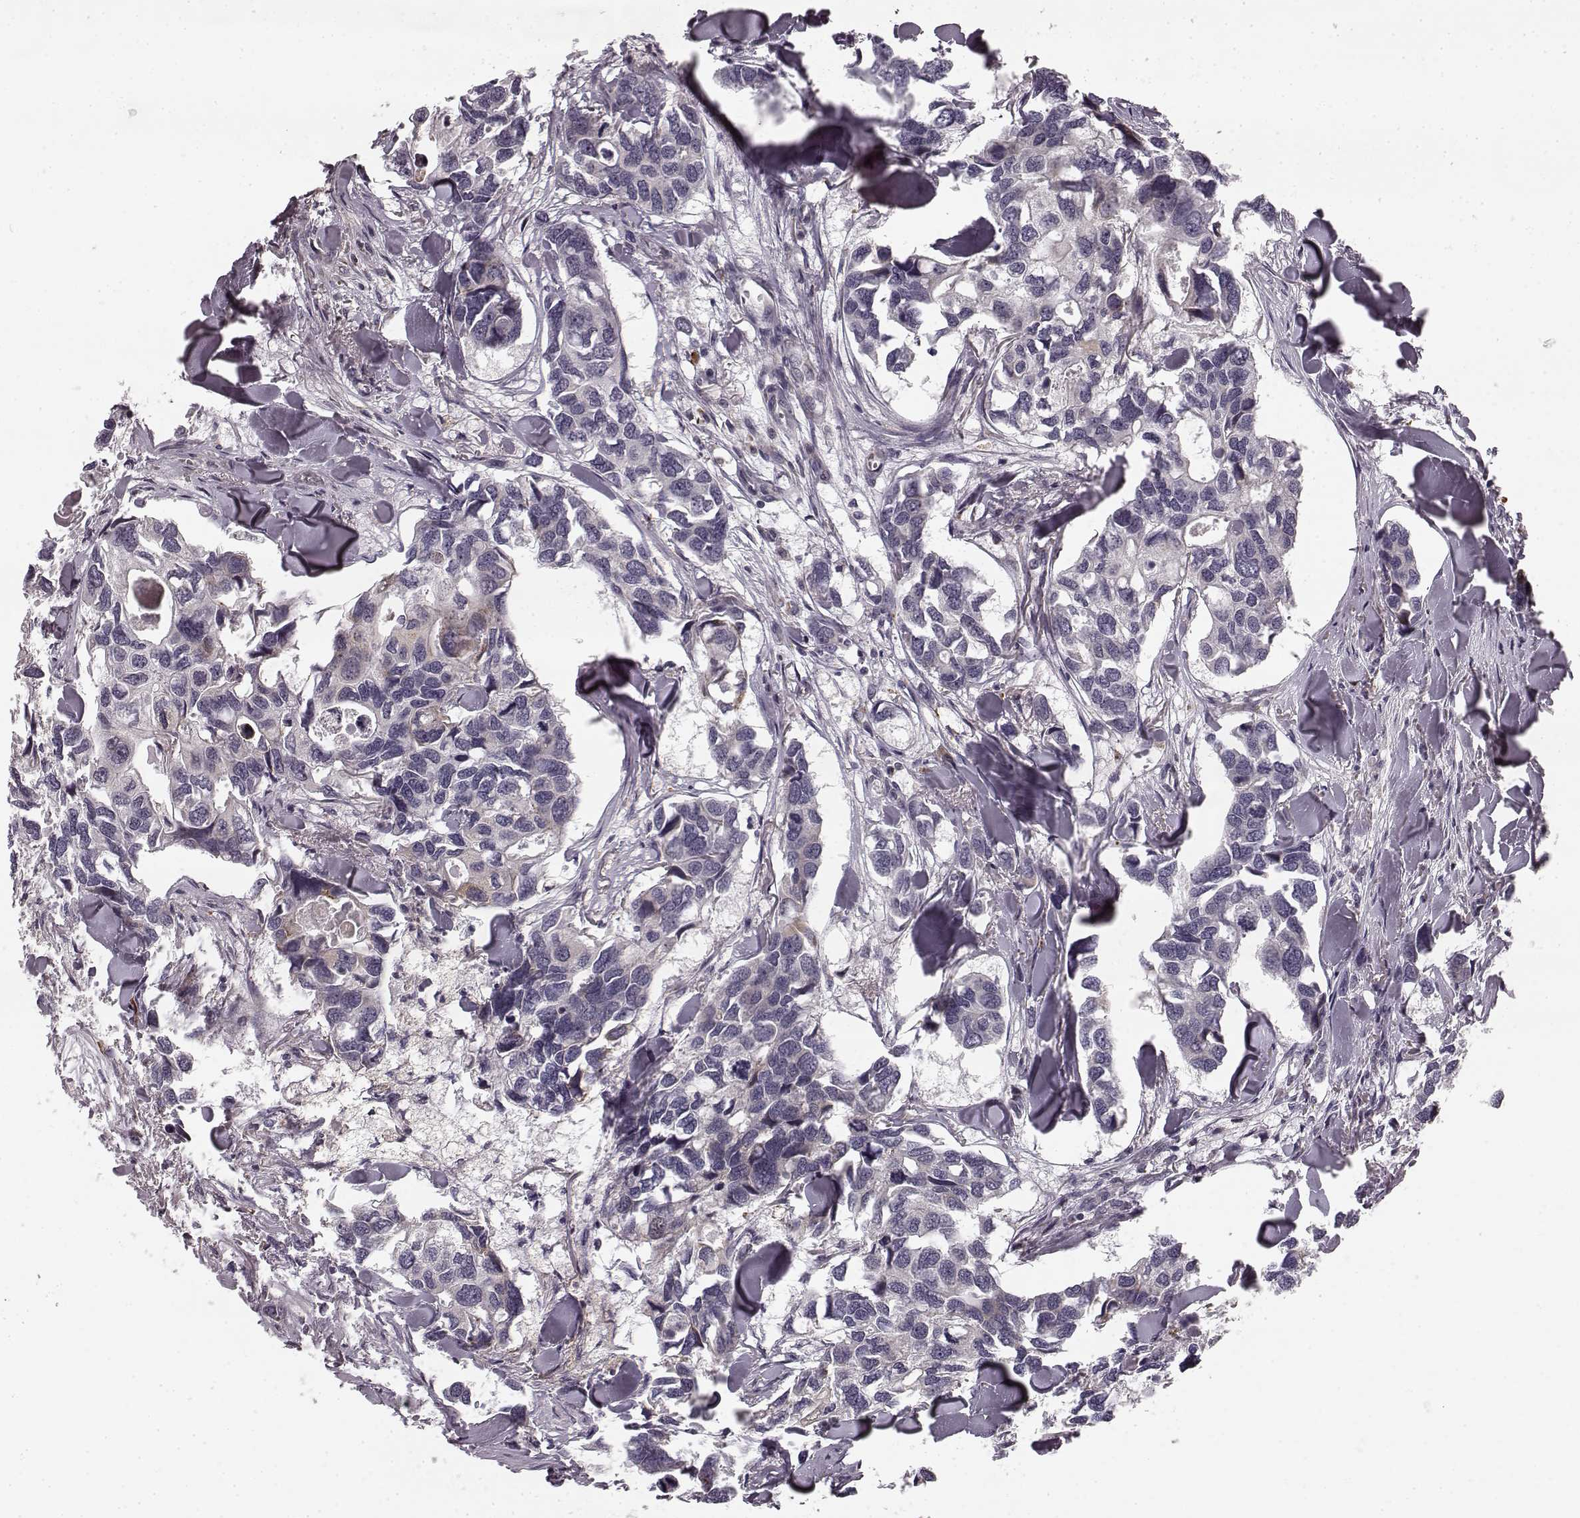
{"staining": {"intensity": "negative", "quantity": "none", "location": "none"}, "tissue": "breast cancer", "cell_type": "Tumor cells", "image_type": "cancer", "snomed": [{"axis": "morphology", "description": "Duct carcinoma"}, {"axis": "topography", "description": "Breast"}], "caption": "The immunohistochemistry (IHC) micrograph has no significant positivity in tumor cells of breast invasive ductal carcinoma tissue.", "gene": "FAM234B", "patient": {"sex": "female", "age": 83}}